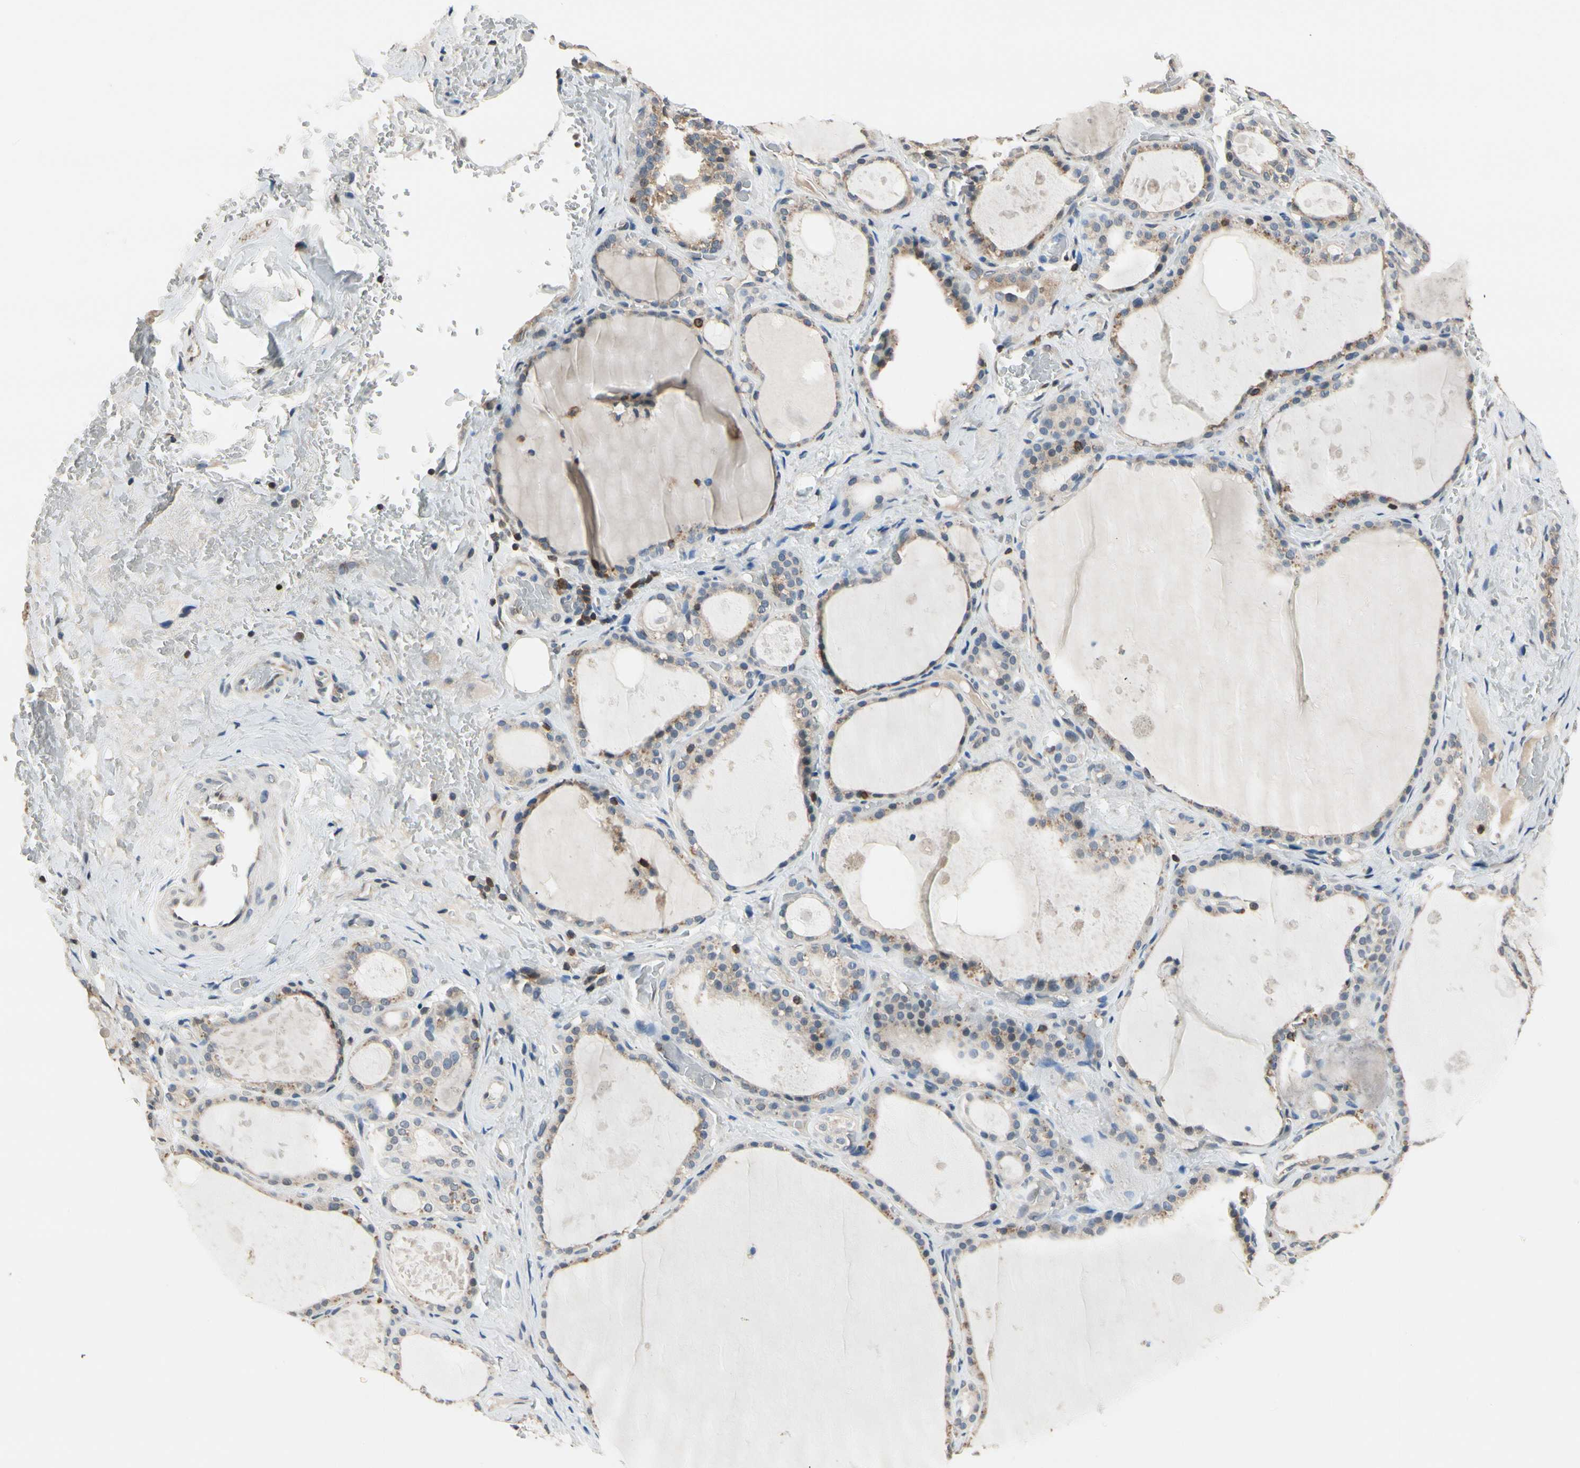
{"staining": {"intensity": "moderate", "quantity": "25%-75%", "location": "cytoplasmic/membranous"}, "tissue": "thyroid gland", "cell_type": "Glandular cells", "image_type": "normal", "snomed": [{"axis": "morphology", "description": "Normal tissue, NOS"}, {"axis": "topography", "description": "Thyroid gland"}], "caption": "Human thyroid gland stained with a brown dye exhibits moderate cytoplasmic/membranous positive expression in about 25%-75% of glandular cells.", "gene": "NFATC2", "patient": {"sex": "male", "age": 61}}